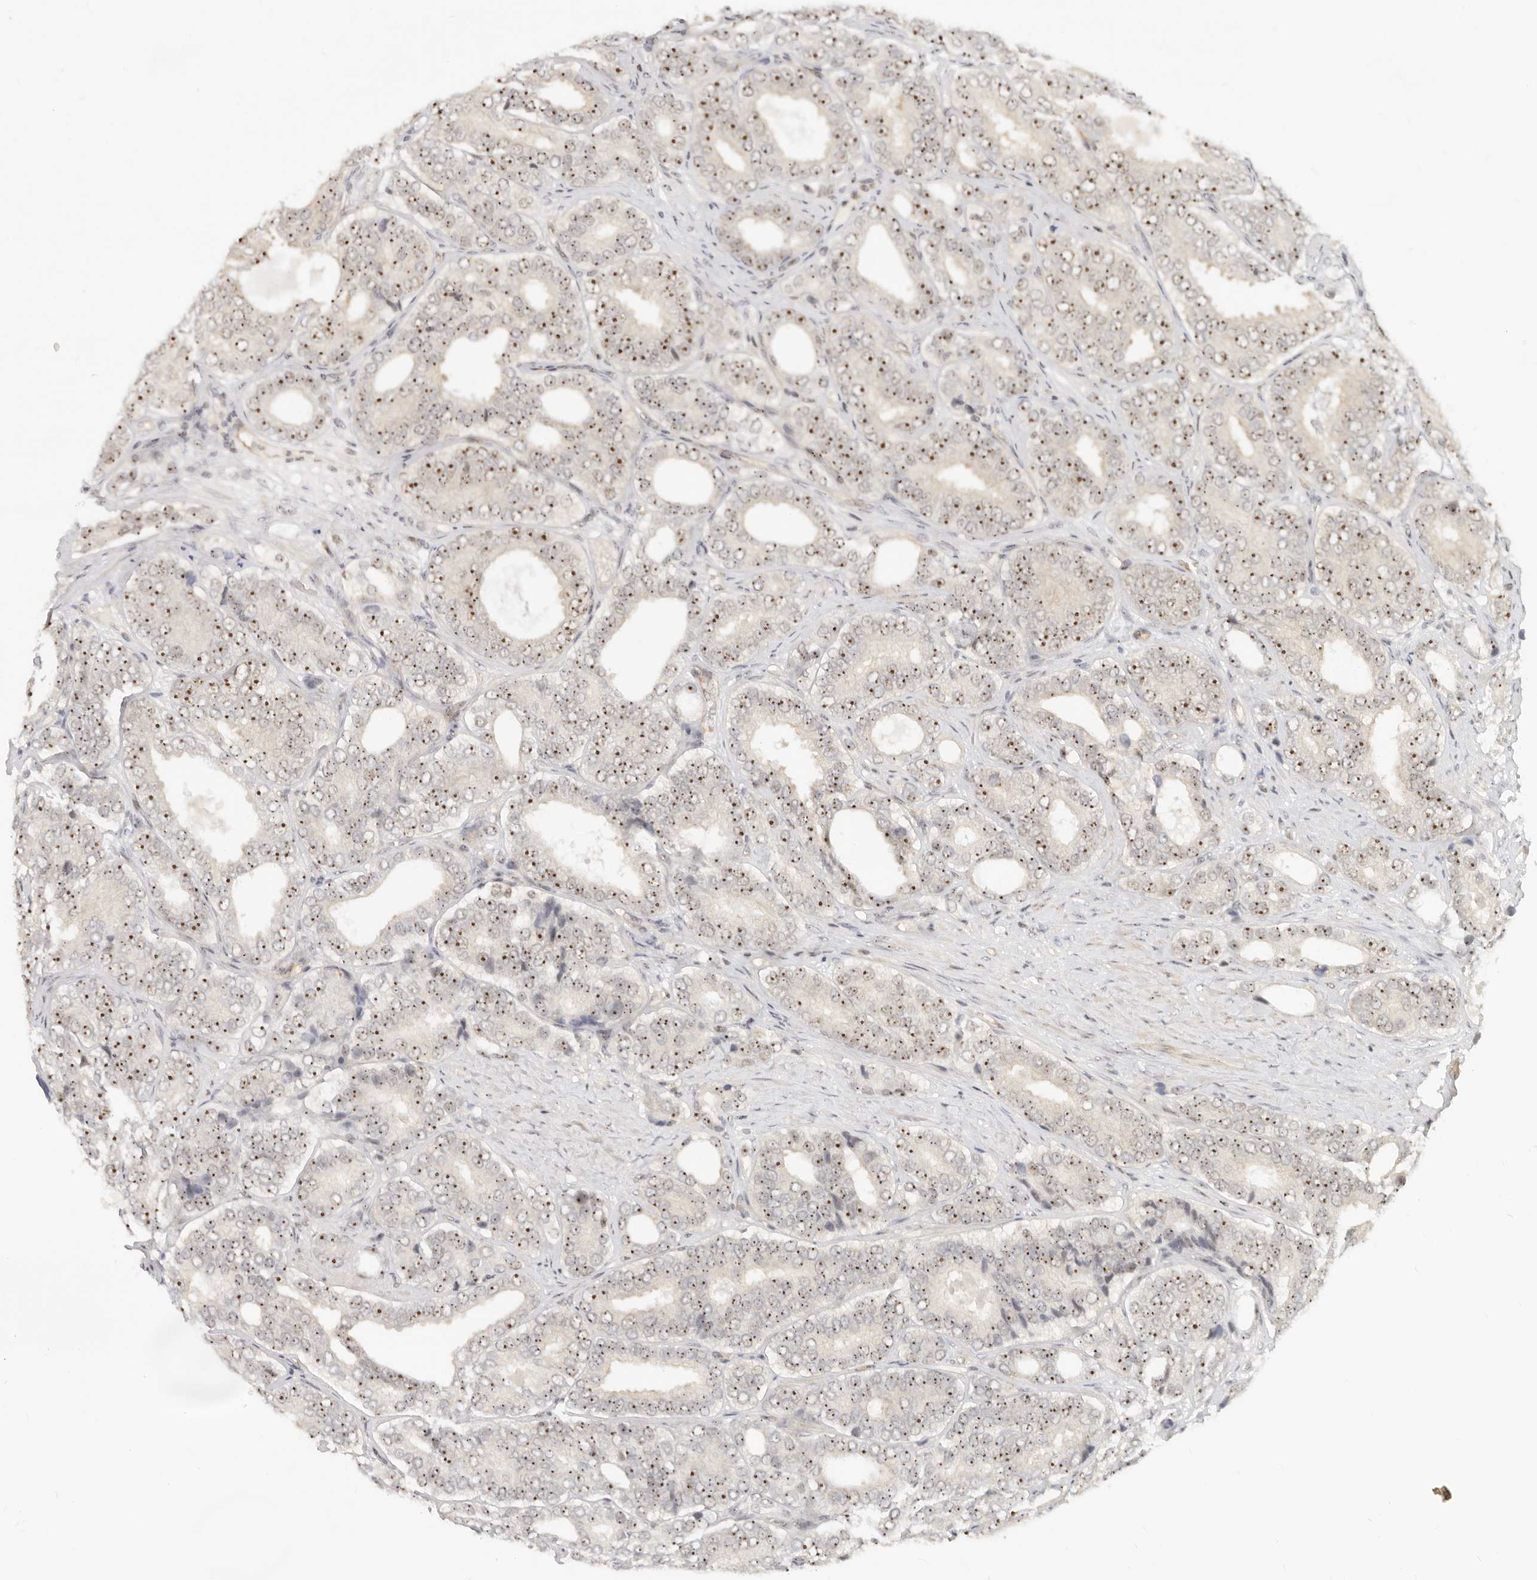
{"staining": {"intensity": "strong", "quantity": ">75%", "location": "nuclear"}, "tissue": "prostate cancer", "cell_type": "Tumor cells", "image_type": "cancer", "snomed": [{"axis": "morphology", "description": "Adenocarcinoma, High grade"}, {"axis": "topography", "description": "Prostate"}], "caption": "A photomicrograph of prostate cancer (adenocarcinoma (high-grade)) stained for a protein displays strong nuclear brown staining in tumor cells.", "gene": "BAP1", "patient": {"sex": "male", "age": 56}}